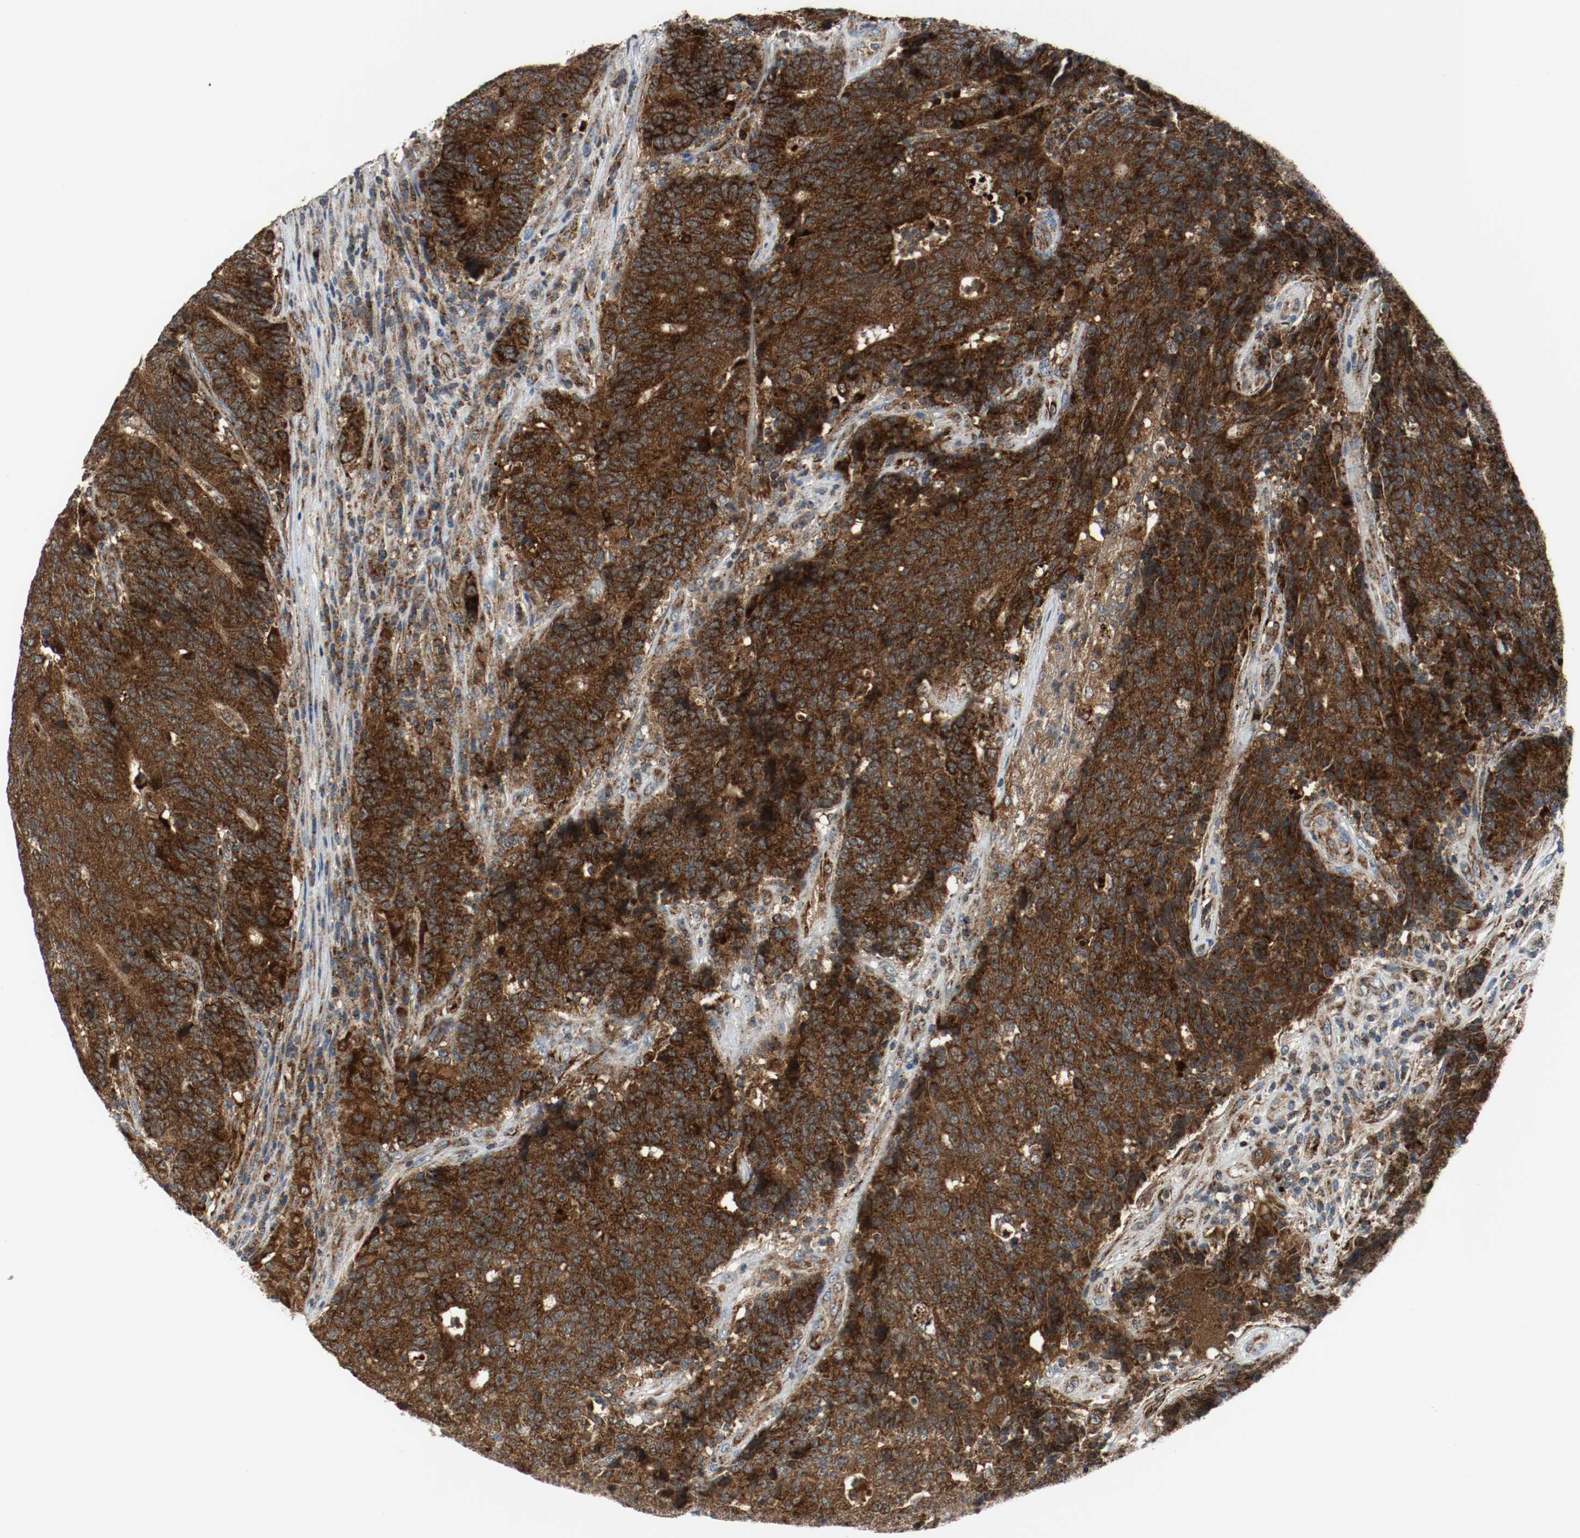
{"staining": {"intensity": "strong", "quantity": ">75%", "location": "cytoplasmic/membranous"}, "tissue": "colorectal cancer", "cell_type": "Tumor cells", "image_type": "cancer", "snomed": [{"axis": "morphology", "description": "Normal tissue, NOS"}, {"axis": "morphology", "description": "Adenocarcinoma, NOS"}, {"axis": "topography", "description": "Colon"}], "caption": "Immunohistochemical staining of colorectal adenocarcinoma reveals high levels of strong cytoplasmic/membranous staining in approximately >75% of tumor cells.", "gene": "TXNRD1", "patient": {"sex": "female", "age": 75}}